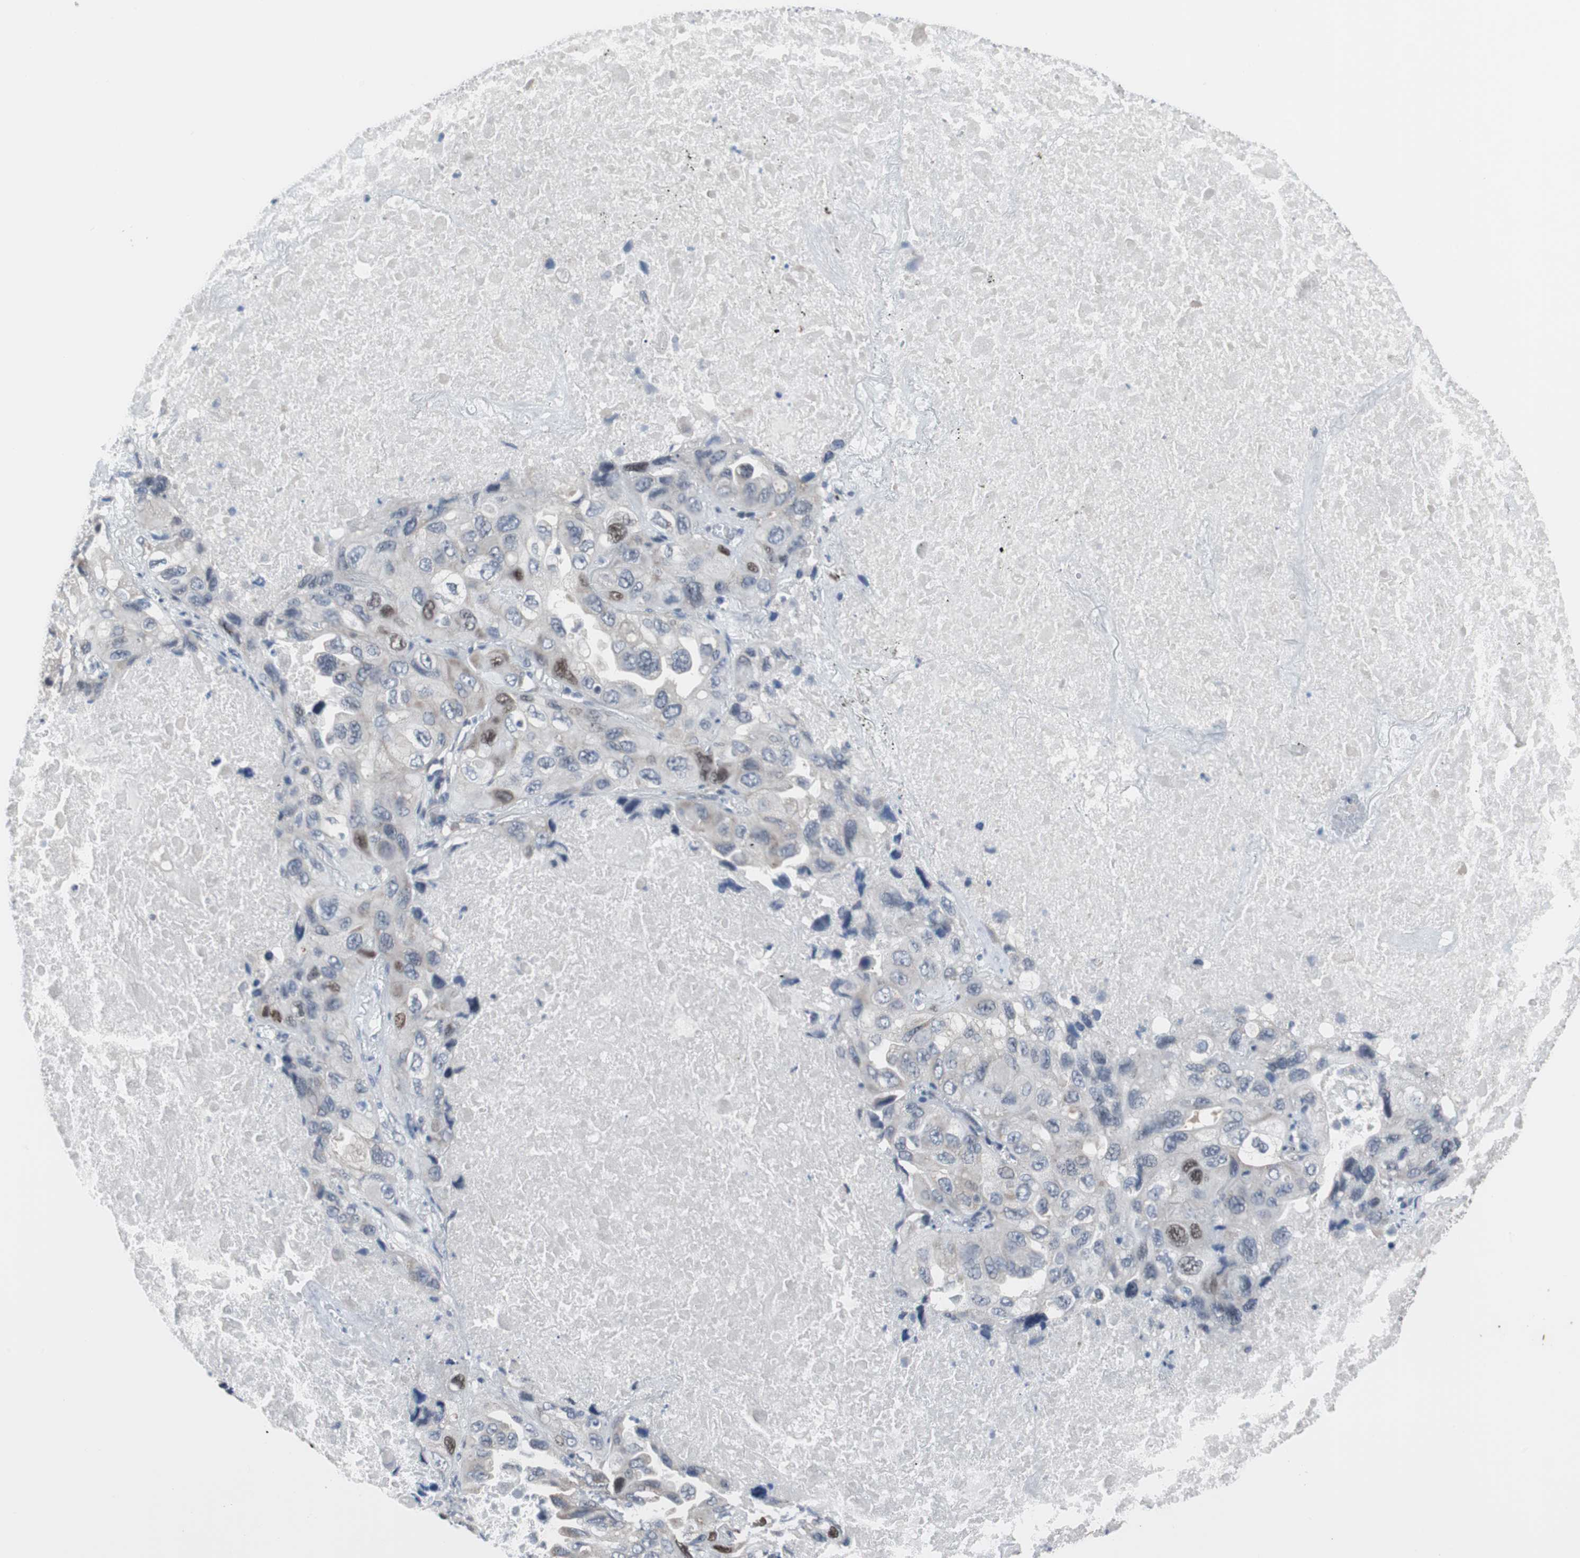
{"staining": {"intensity": "weak", "quantity": "<25%", "location": "nuclear"}, "tissue": "lung cancer", "cell_type": "Tumor cells", "image_type": "cancer", "snomed": [{"axis": "morphology", "description": "Squamous cell carcinoma, NOS"}, {"axis": "topography", "description": "Lung"}], "caption": "Squamous cell carcinoma (lung) was stained to show a protein in brown. There is no significant positivity in tumor cells. The staining was performed using DAB to visualize the protein expression in brown, while the nuclei were stained in blue with hematoxylin (Magnification: 20x).", "gene": "TP63", "patient": {"sex": "female", "age": 73}}